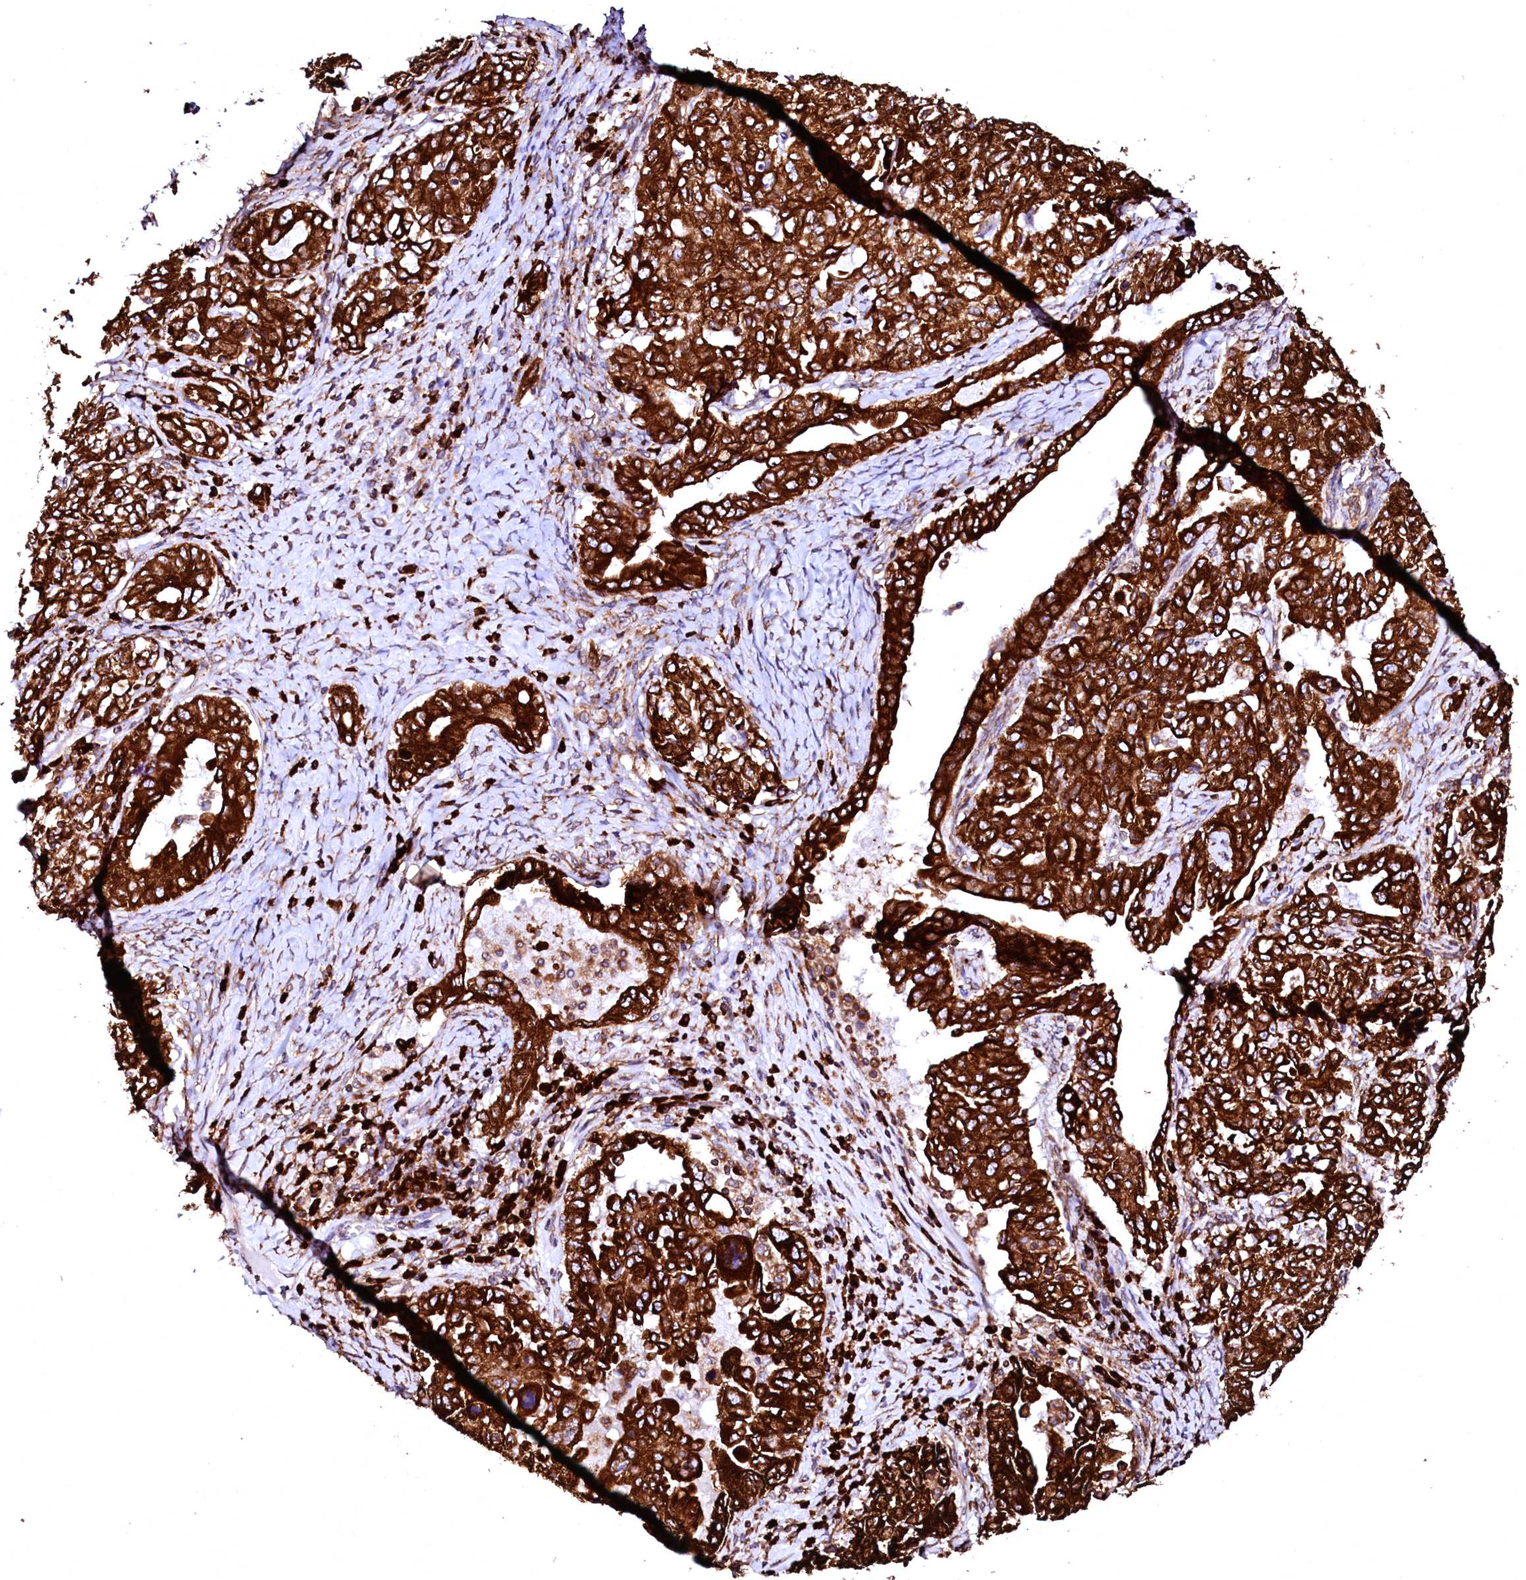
{"staining": {"intensity": "strong", "quantity": ">75%", "location": "cytoplasmic/membranous"}, "tissue": "ovarian cancer", "cell_type": "Tumor cells", "image_type": "cancer", "snomed": [{"axis": "morphology", "description": "Carcinoma, endometroid"}, {"axis": "topography", "description": "Ovary"}], "caption": "Tumor cells exhibit high levels of strong cytoplasmic/membranous positivity in about >75% of cells in ovarian cancer (endometroid carcinoma).", "gene": "DERL1", "patient": {"sex": "female", "age": 62}}